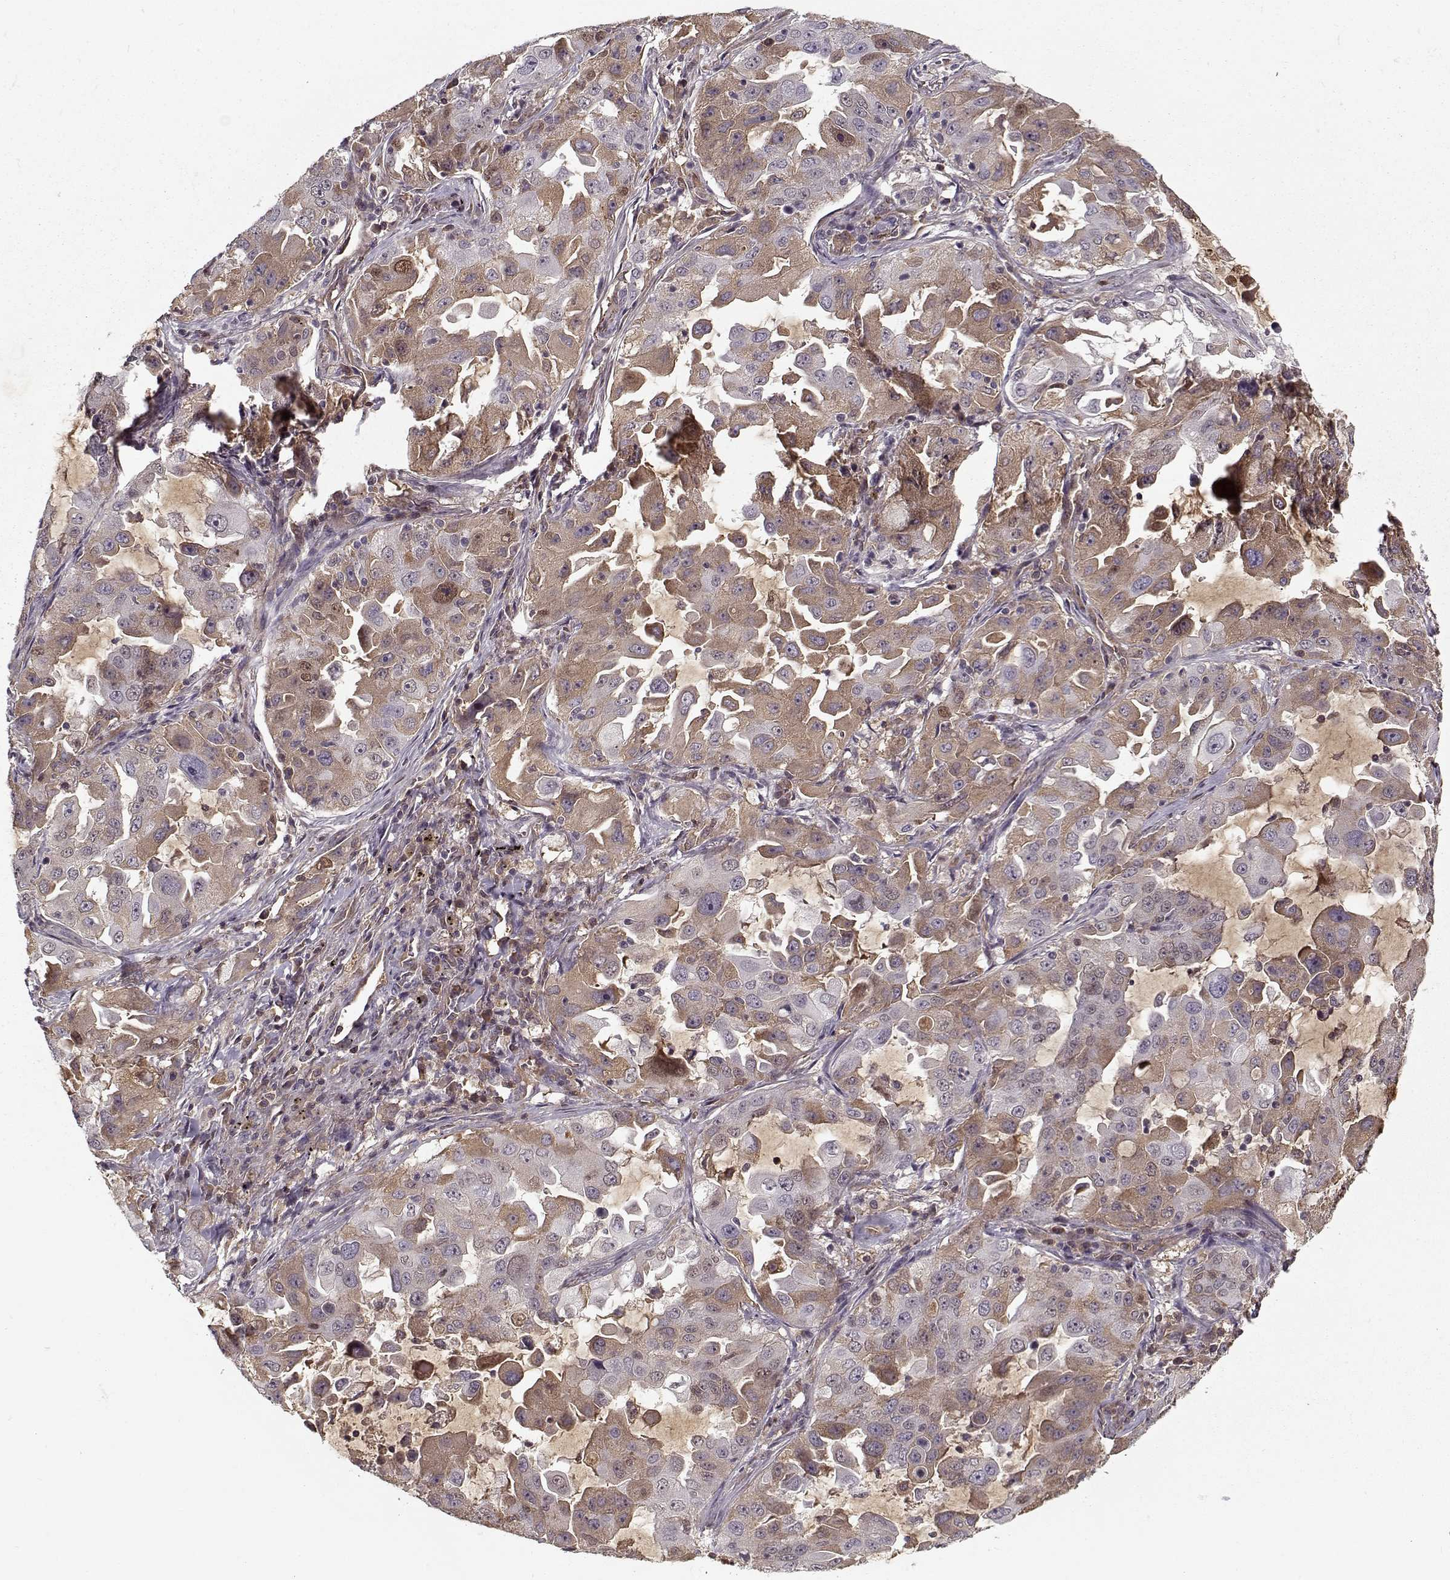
{"staining": {"intensity": "weak", "quantity": ">75%", "location": "cytoplasmic/membranous"}, "tissue": "lung cancer", "cell_type": "Tumor cells", "image_type": "cancer", "snomed": [{"axis": "morphology", "description": "Adenocarcinoma, NOS"}, {"axis": "topography", "description": "Lung"}], "caption": "This photomicrograph reveals IHC staining of lung cancer (adenocarcinoma), with low weak cytoplasmic/membranous positivity in approximately >75% of tumor cells.", "gene": "AFM", "patient": {"sex": "female", "age": 61}}